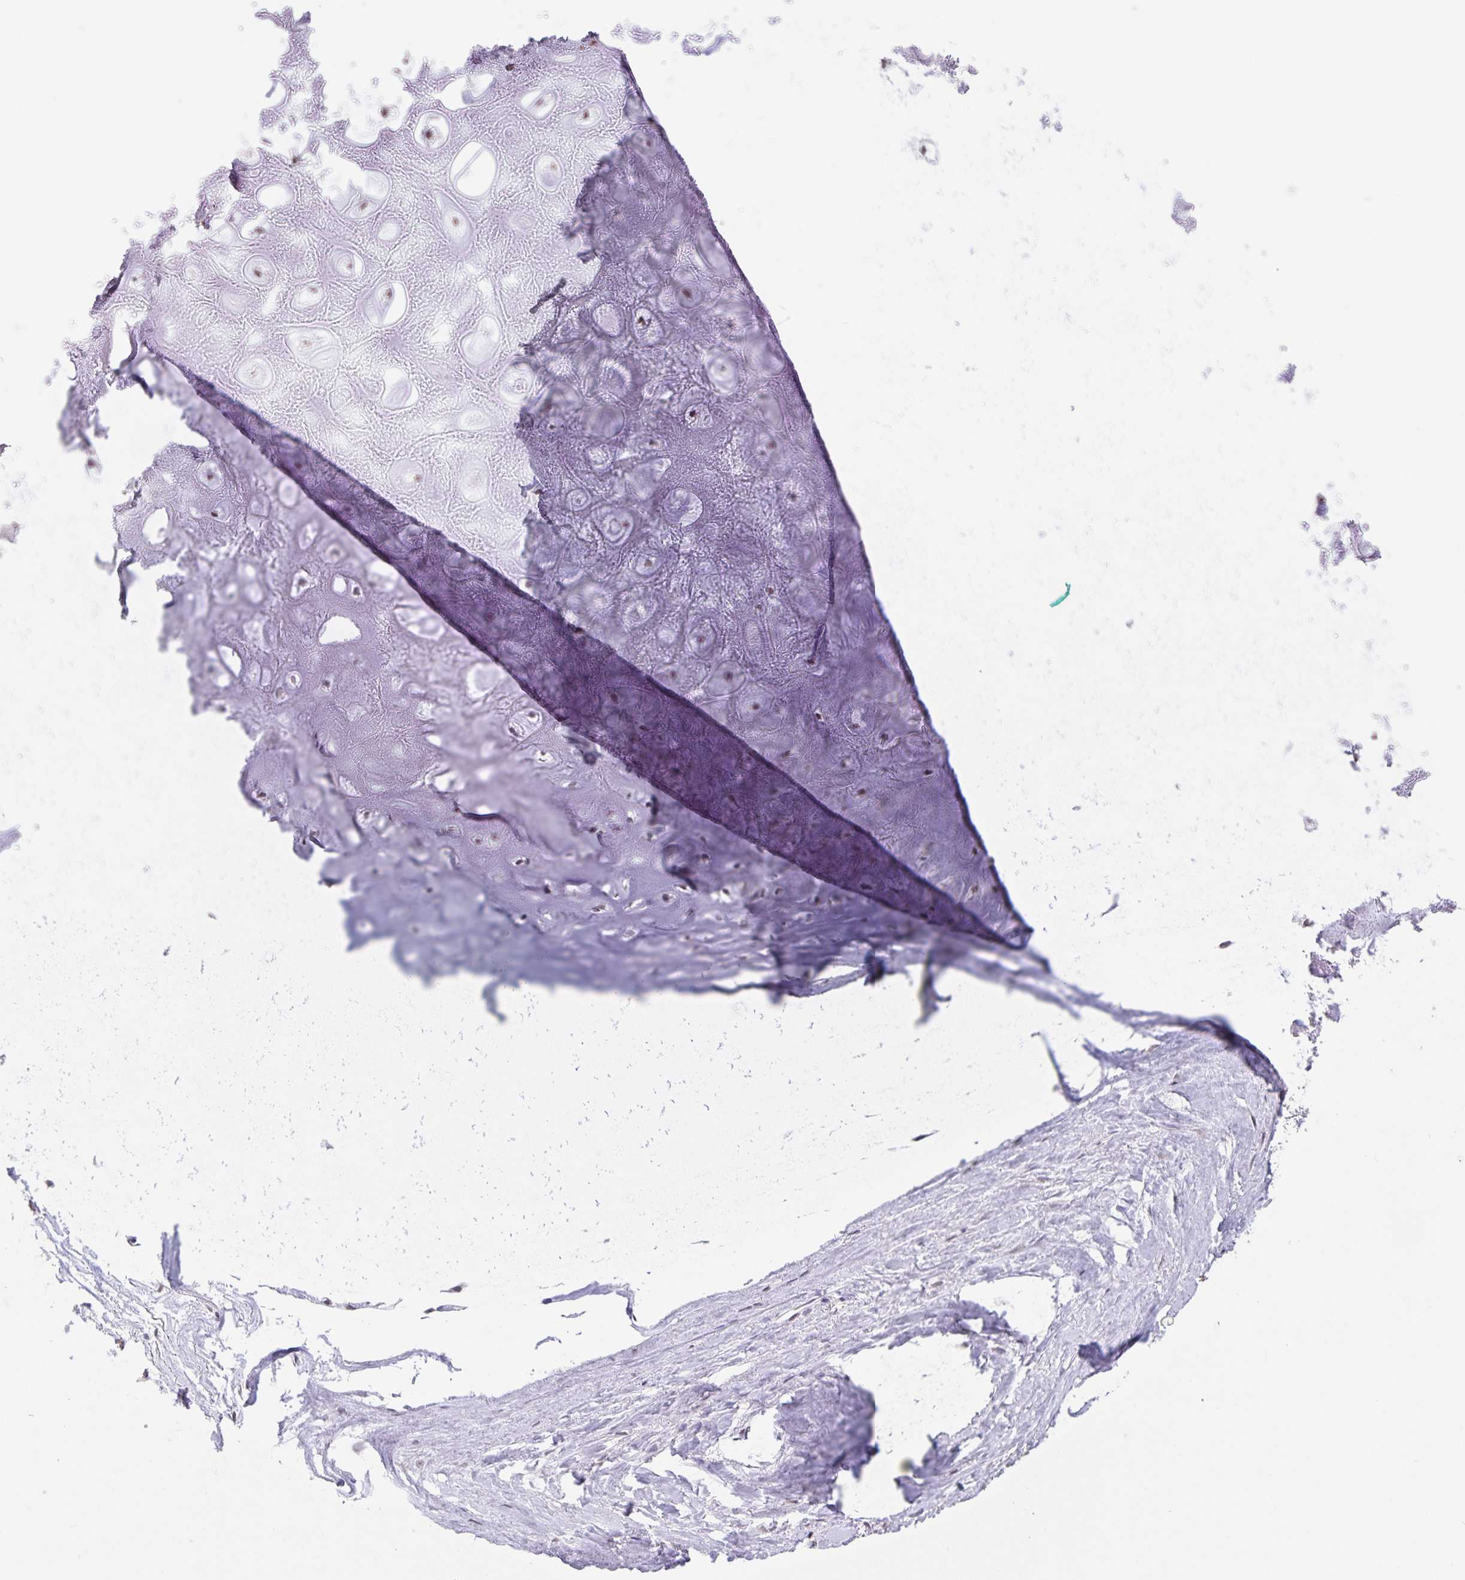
{"staining": {"intensity": "negative", "quantity": "none", "location": "none"}, "tissue": "adipose tissue", "cell_type": "Adipocytes", "image_type": "normal", "snomed": [{"axis": "morphology", "description": "Normal tissue, NOS"}, {"axis": "topography", "description": "Lymph node"}, {"axis": "topography", "description": "Cartilage tissue"}, {"axis": "topography", "description": "Nasopharynx"}], "caption": "Immunohistochemistry histopathology image of unremarkable adipose tissue: human adipose tissue stained with DAB demonstrates no significant protein staining in adipocytes. The staining was performed using DAB (3,3'-diaminobenzidine) to visualize the protein expression in brown, while the nuclei were stained in blue with hematoxylin (Magnification: 20x).", "gene": "AQP4", "patient": {"sex": "male", "age": 63}}